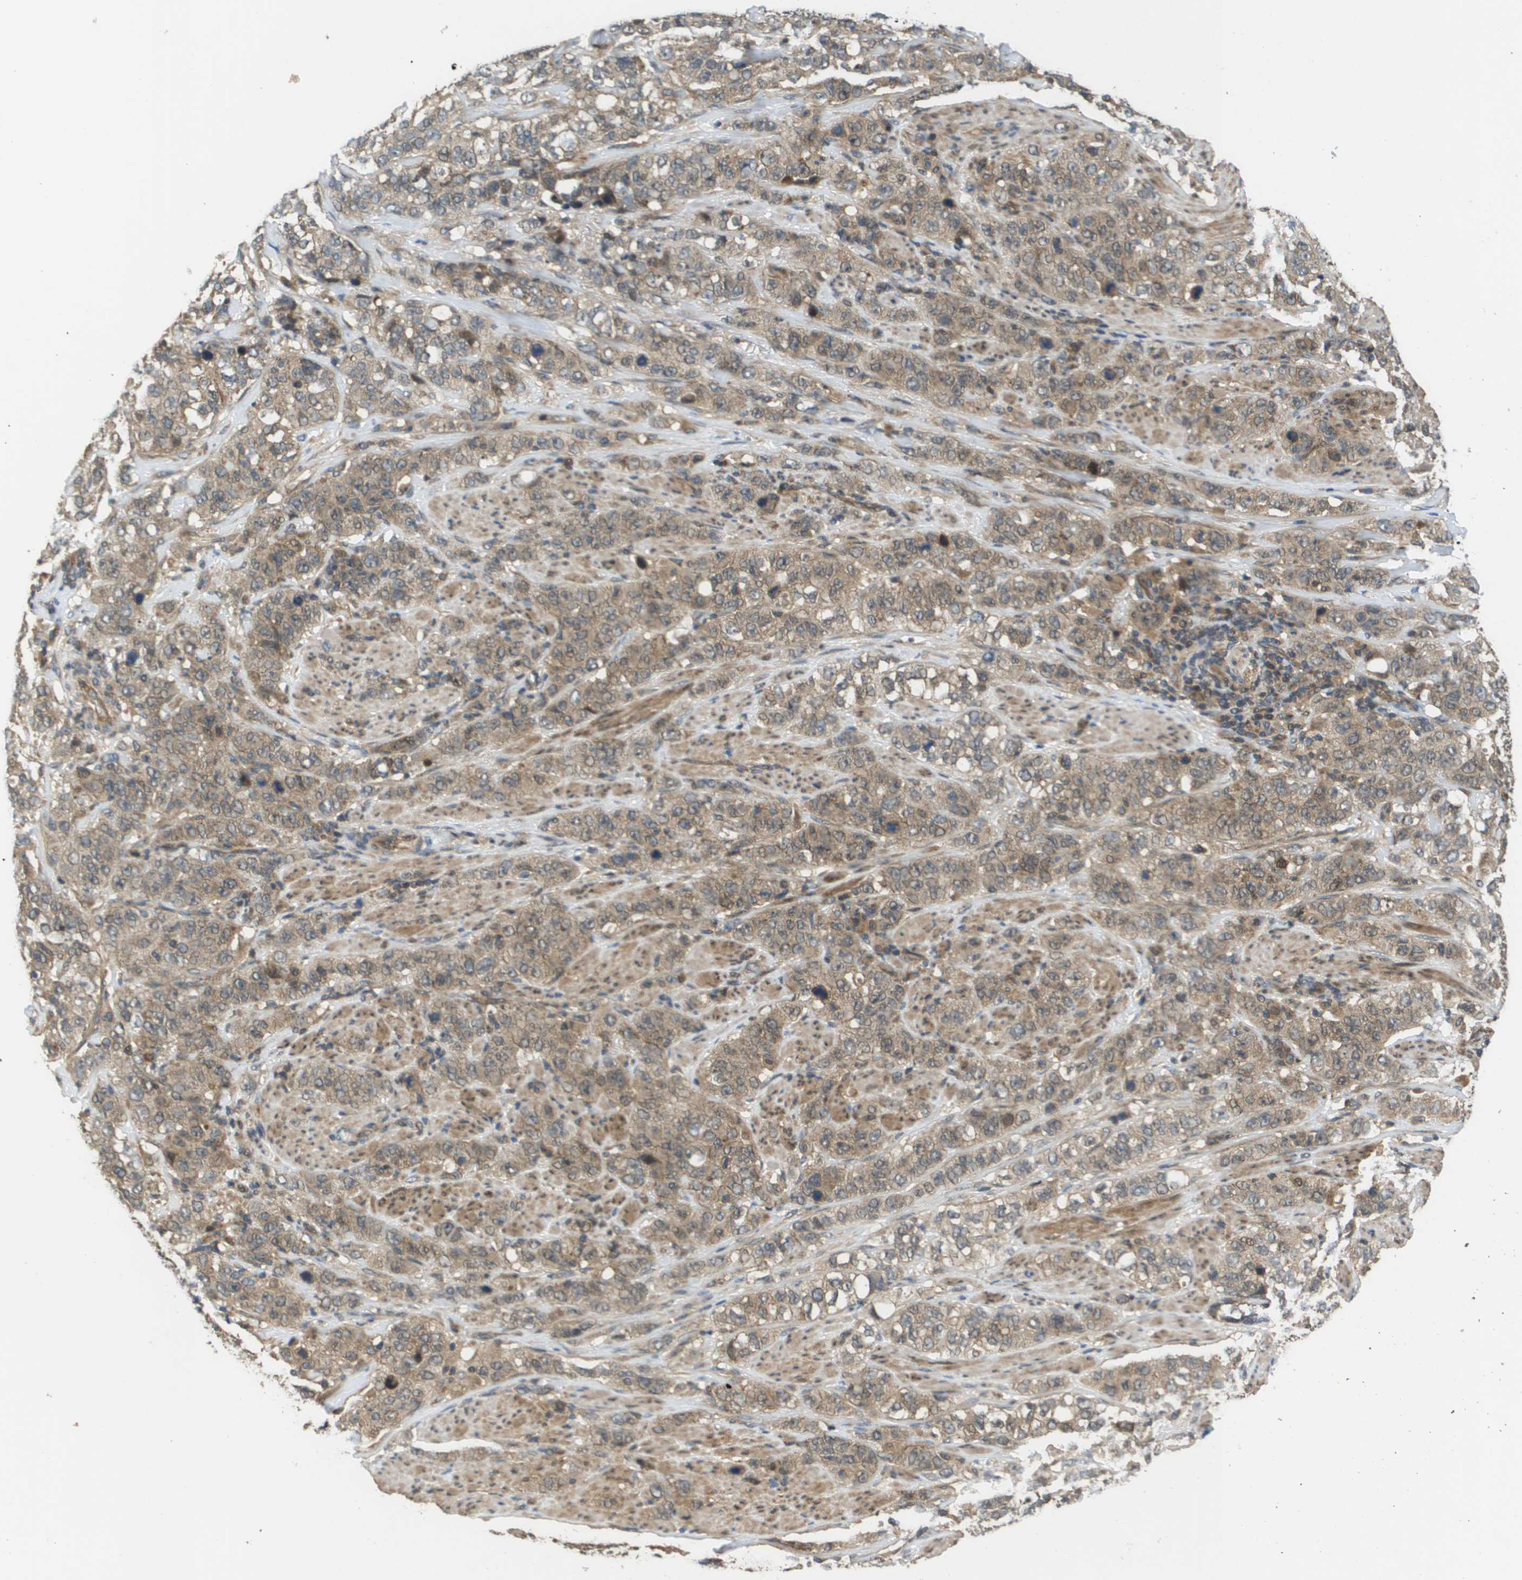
{"staining": {"intensity": "weak", "quantity": ">75%", "location": "cytoplasmic/membranous"}, "tissue": "stomach cancer", "cell_type": "Tumor cells", "image_type": "cancer", "snomed": [{"axis": "morphology", "description": "Adenocarcinoma, NOS"}, {"axis": "topography", "description": "Stomach"}], "caption": "Immunohistochemistry image of neoplastic tissue: human adenocarcinoma (stomach) stained using immunohistochemistry exhibits low levels of weak protein expression localized specifically in the cytoplasmic/membranous of tumor cells, appearing as a cytoplasmic/membranous brown color.", "gene": "RBM38", "patient": {"sex": "male", "age": 48}}